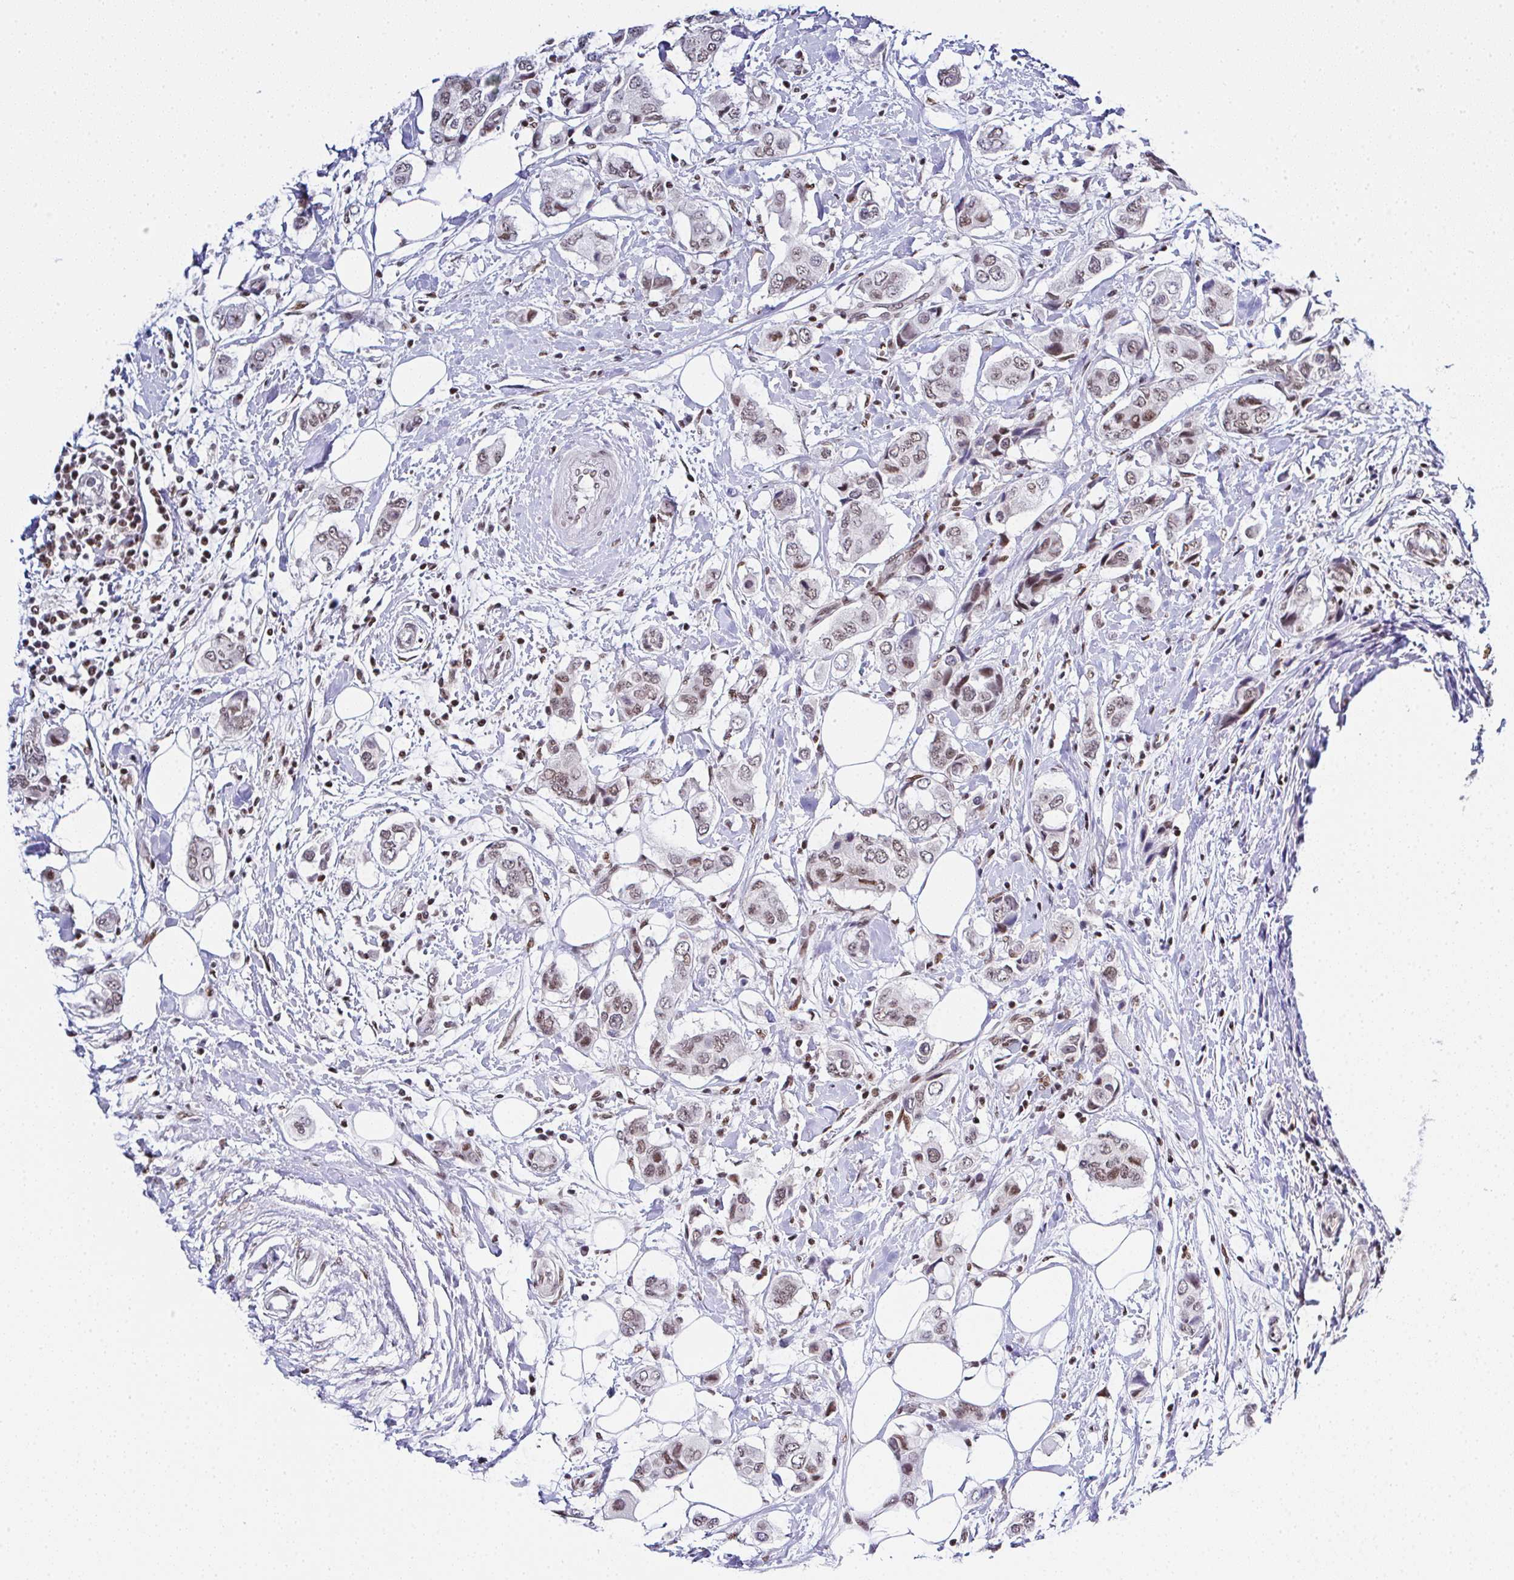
{"staining": {"intensity": "moderate", "quantity": ">75%", "location": "nuclear"}, "tissue": "breast cancer", "cell_type": "Tumor cells", "image_type": "cancer", "snomed": [{"axis": "morphology", "description": "Lobular carcinoma"}, {"axis": "topography", "description": "Breast"}], "caption": "Moderate nuclear expression is appreciated in about >75% of tumor cells in breast cancer. Nuclei are stained in blue.", "gene": "DR1", "patient": {"sex": "female", "age": 51}}